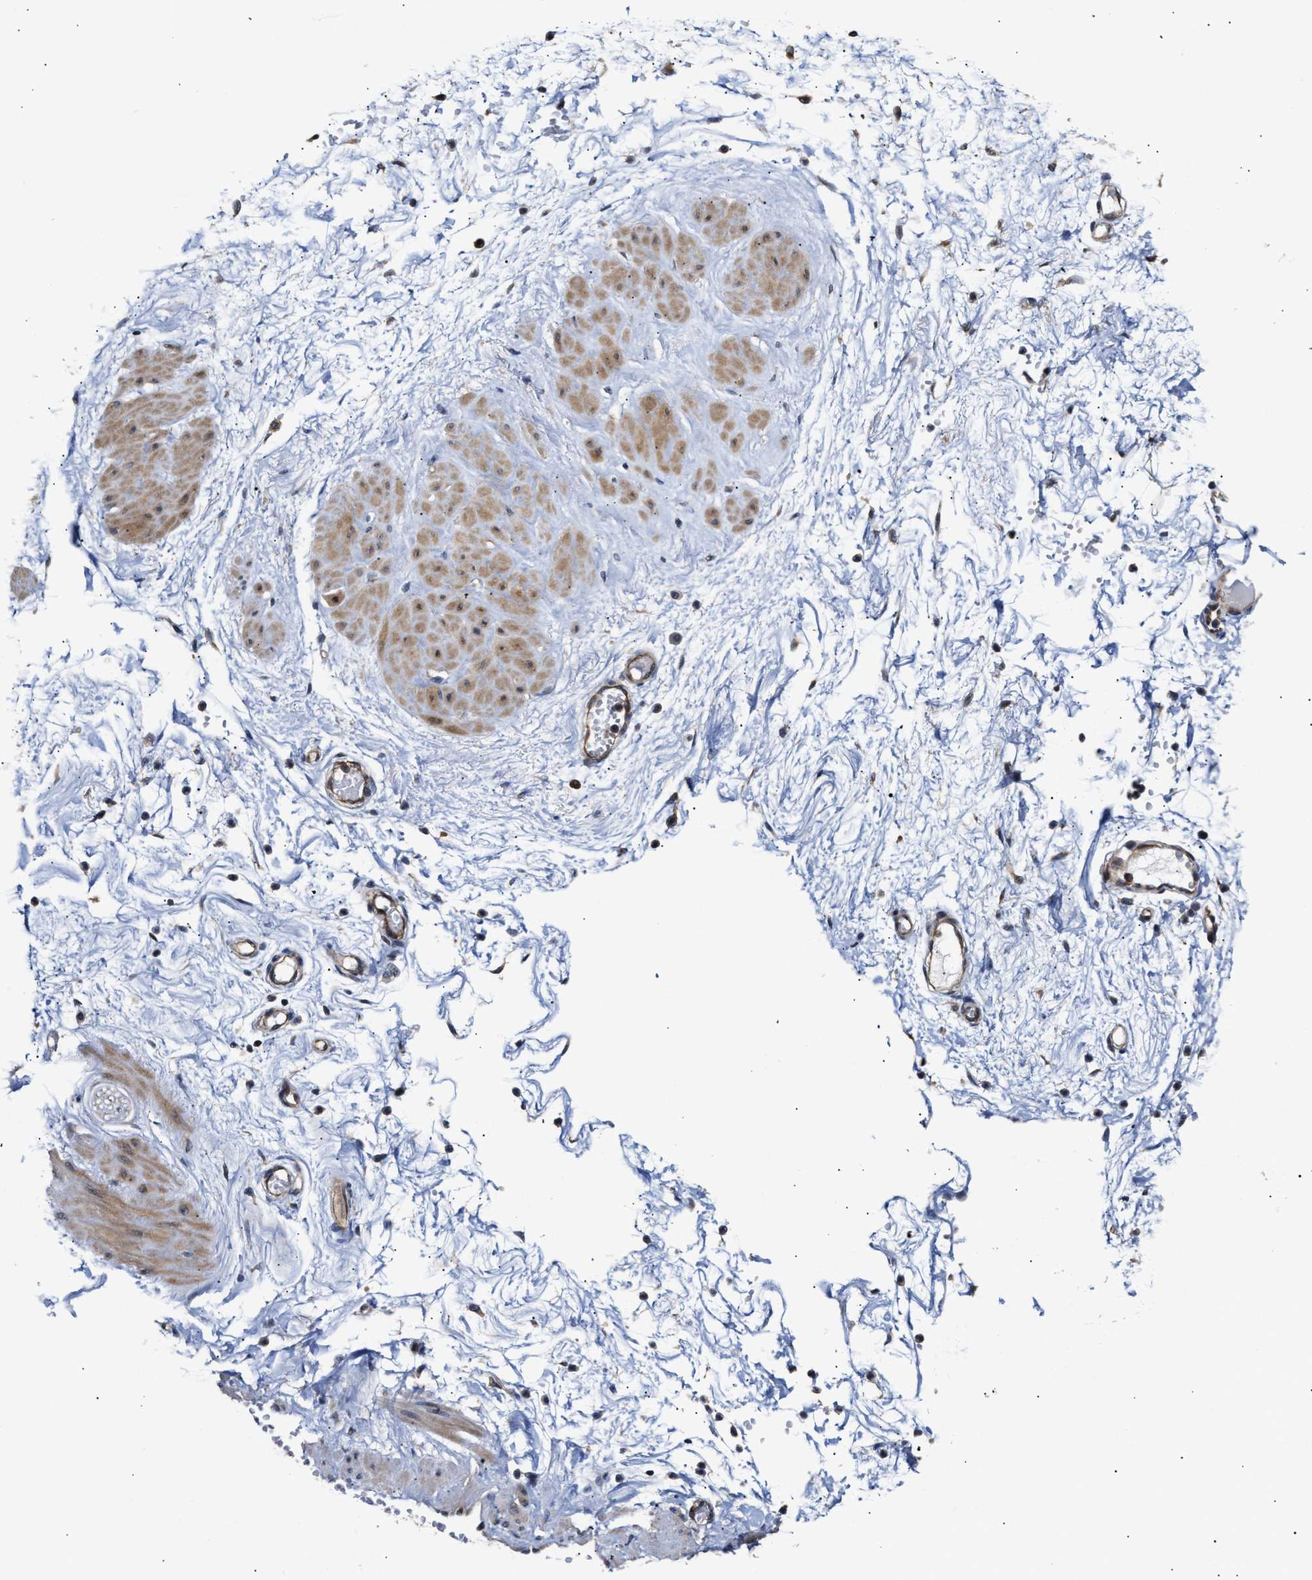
{"staining": {"intensity": "moderate", "quantity": ">75%", "location": "cytoplasmic/membranous"}, "tissue": "adipose tissue", "cell_type": "Adipocytes", "image_type": "normal", "snomed": [{"axis": "morphology", "description": "Normal tissue, NOS"}, {"axis": "topography", "description": "Soft tissue"}, {"axis": "topography", "description": "Vascular tissue"}], "caption": "Immunohistochemical staining of unremarkable adipose tissue shows medium levels of moderate cytoplasmic/membranous expression in about >75% of adipocytes.", "gene": "CLIP2", "patient": {"sex": "female", "age": 35}}